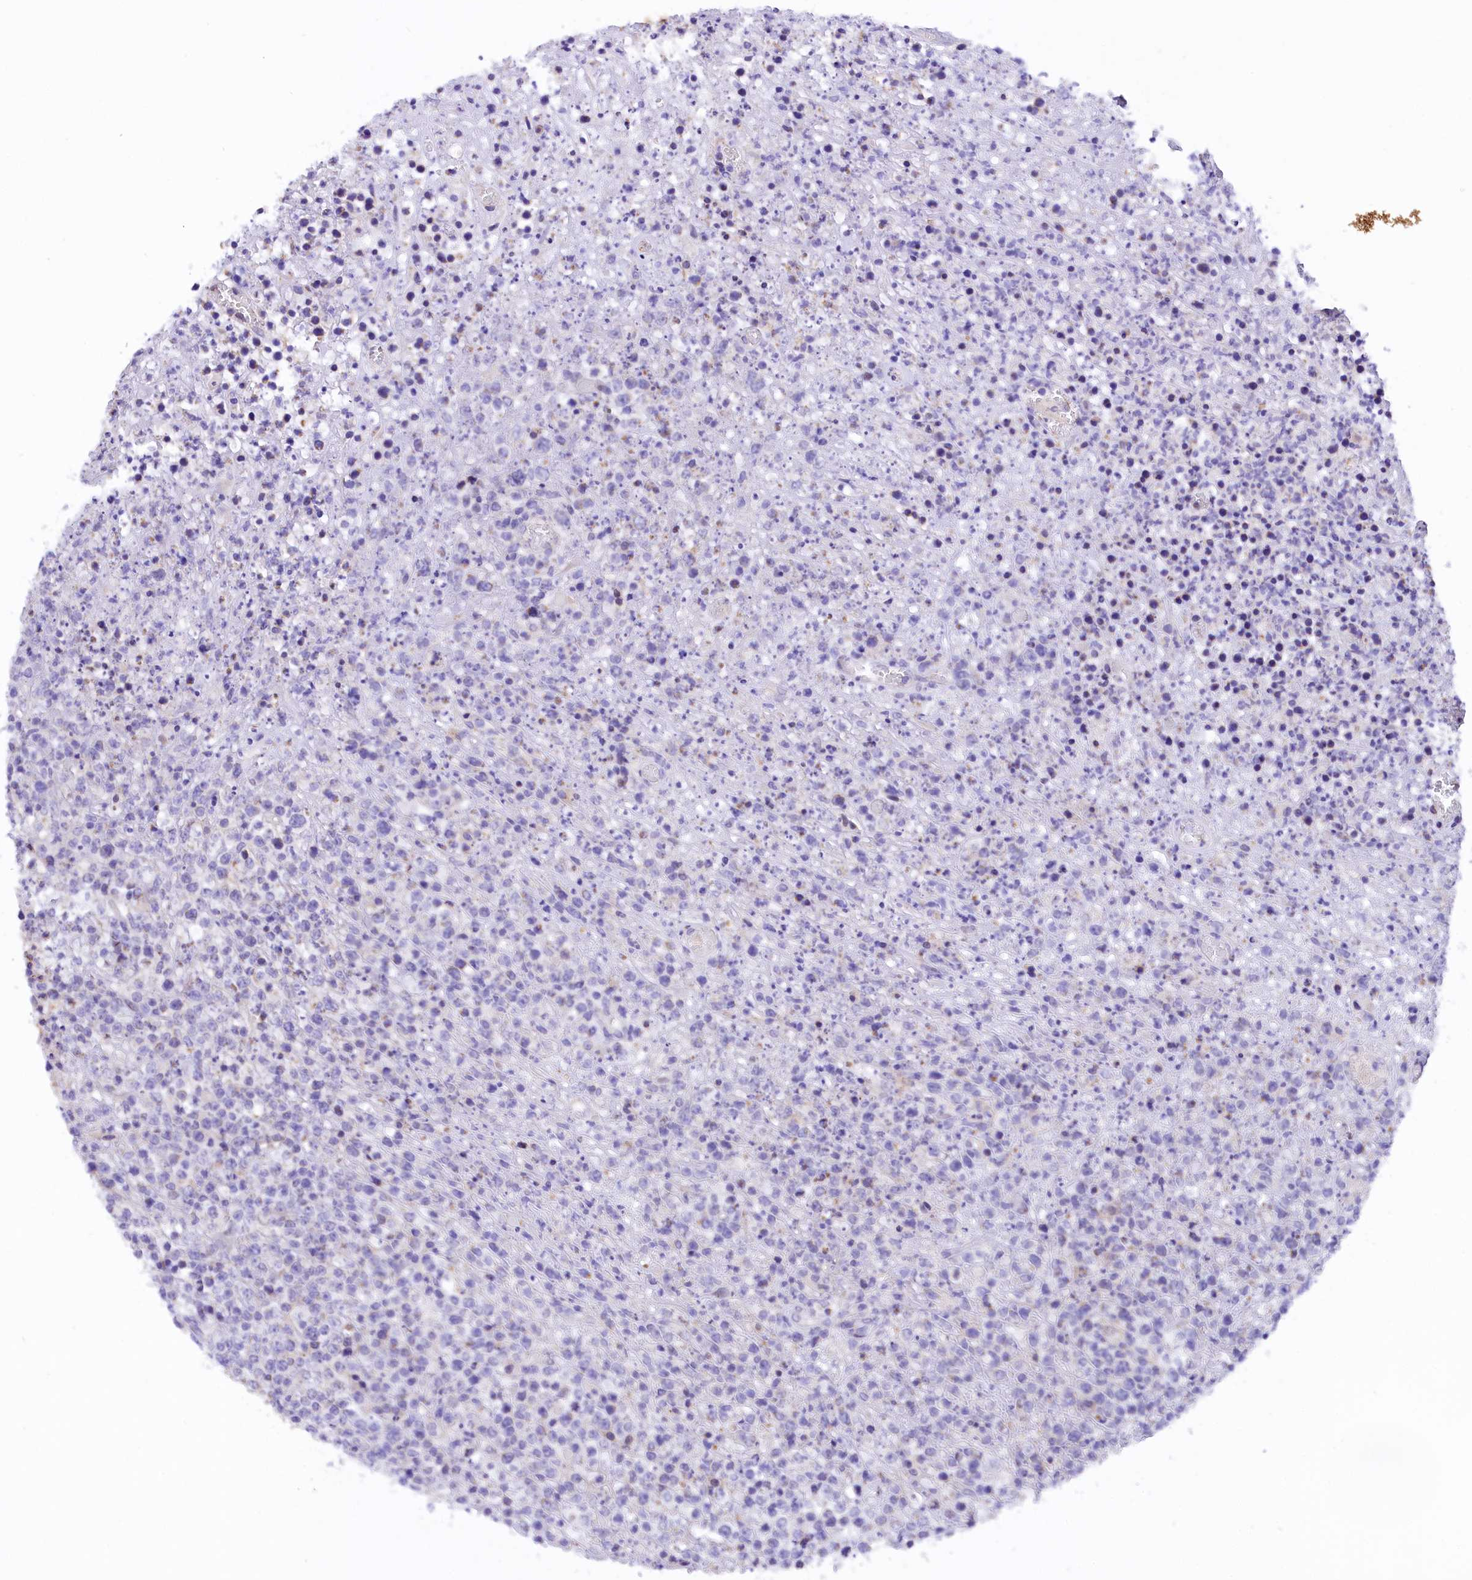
{"staining": {"intensity": "negative", "quantity": "none", "location": "none"}, "tissue": "lymphoma", "cell_type": "Tumor cells", "image_type": "cancer", "snomed": [{"axis": "morphology", "description": "Malignant lymphoma, non-Hodgkin's type, High grade"}, {"axis": "topography", "description": "Colon"}], "caption": "DAB immunohistochemical staining of high-grade malignant lymphoma, non-Hodgkin's type exhibits no significant expression in tumor cells.", "gene": "COL6A5", "patient": {"sex": "female", "age": 53}}